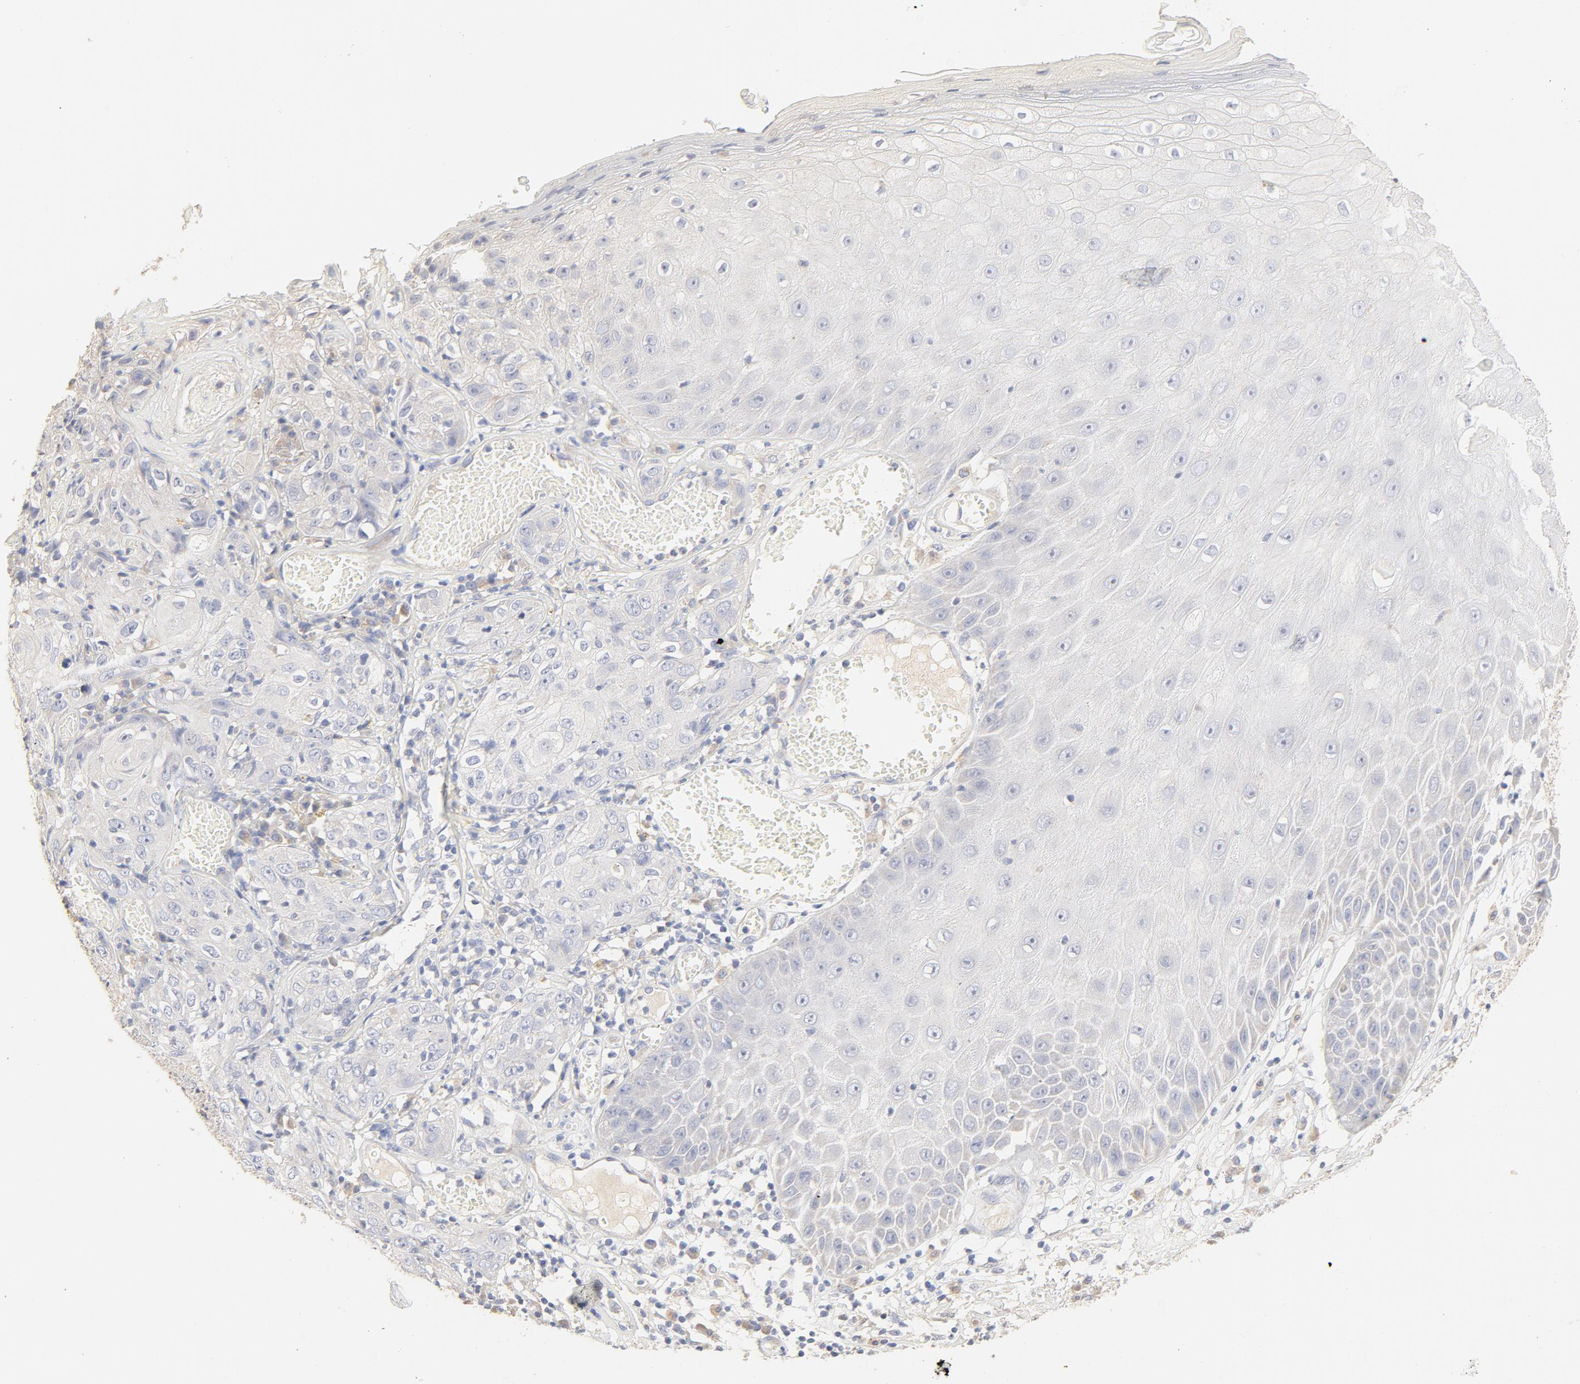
{"staining": {"intensity": "negative", "quantity": "none", "location": "none"}, "tissue": "skin cancer", "cell_type": "Tumor cells", "image_type": "cancer", "snomed": [{"axis": "morphology", "description": "Squamous cell carcinoma, NOS"}, {"axis": "topography", "description": "Skin"}], "caption": "DAB (3,3'-diaminobenzidine) immunohistochemical staining of skin cancer (squamous cell carcinoma) exhibits no significant expression in tumor cells.", "gene": "FCGBP", "patient": {"sex": "male", "age": 65}}